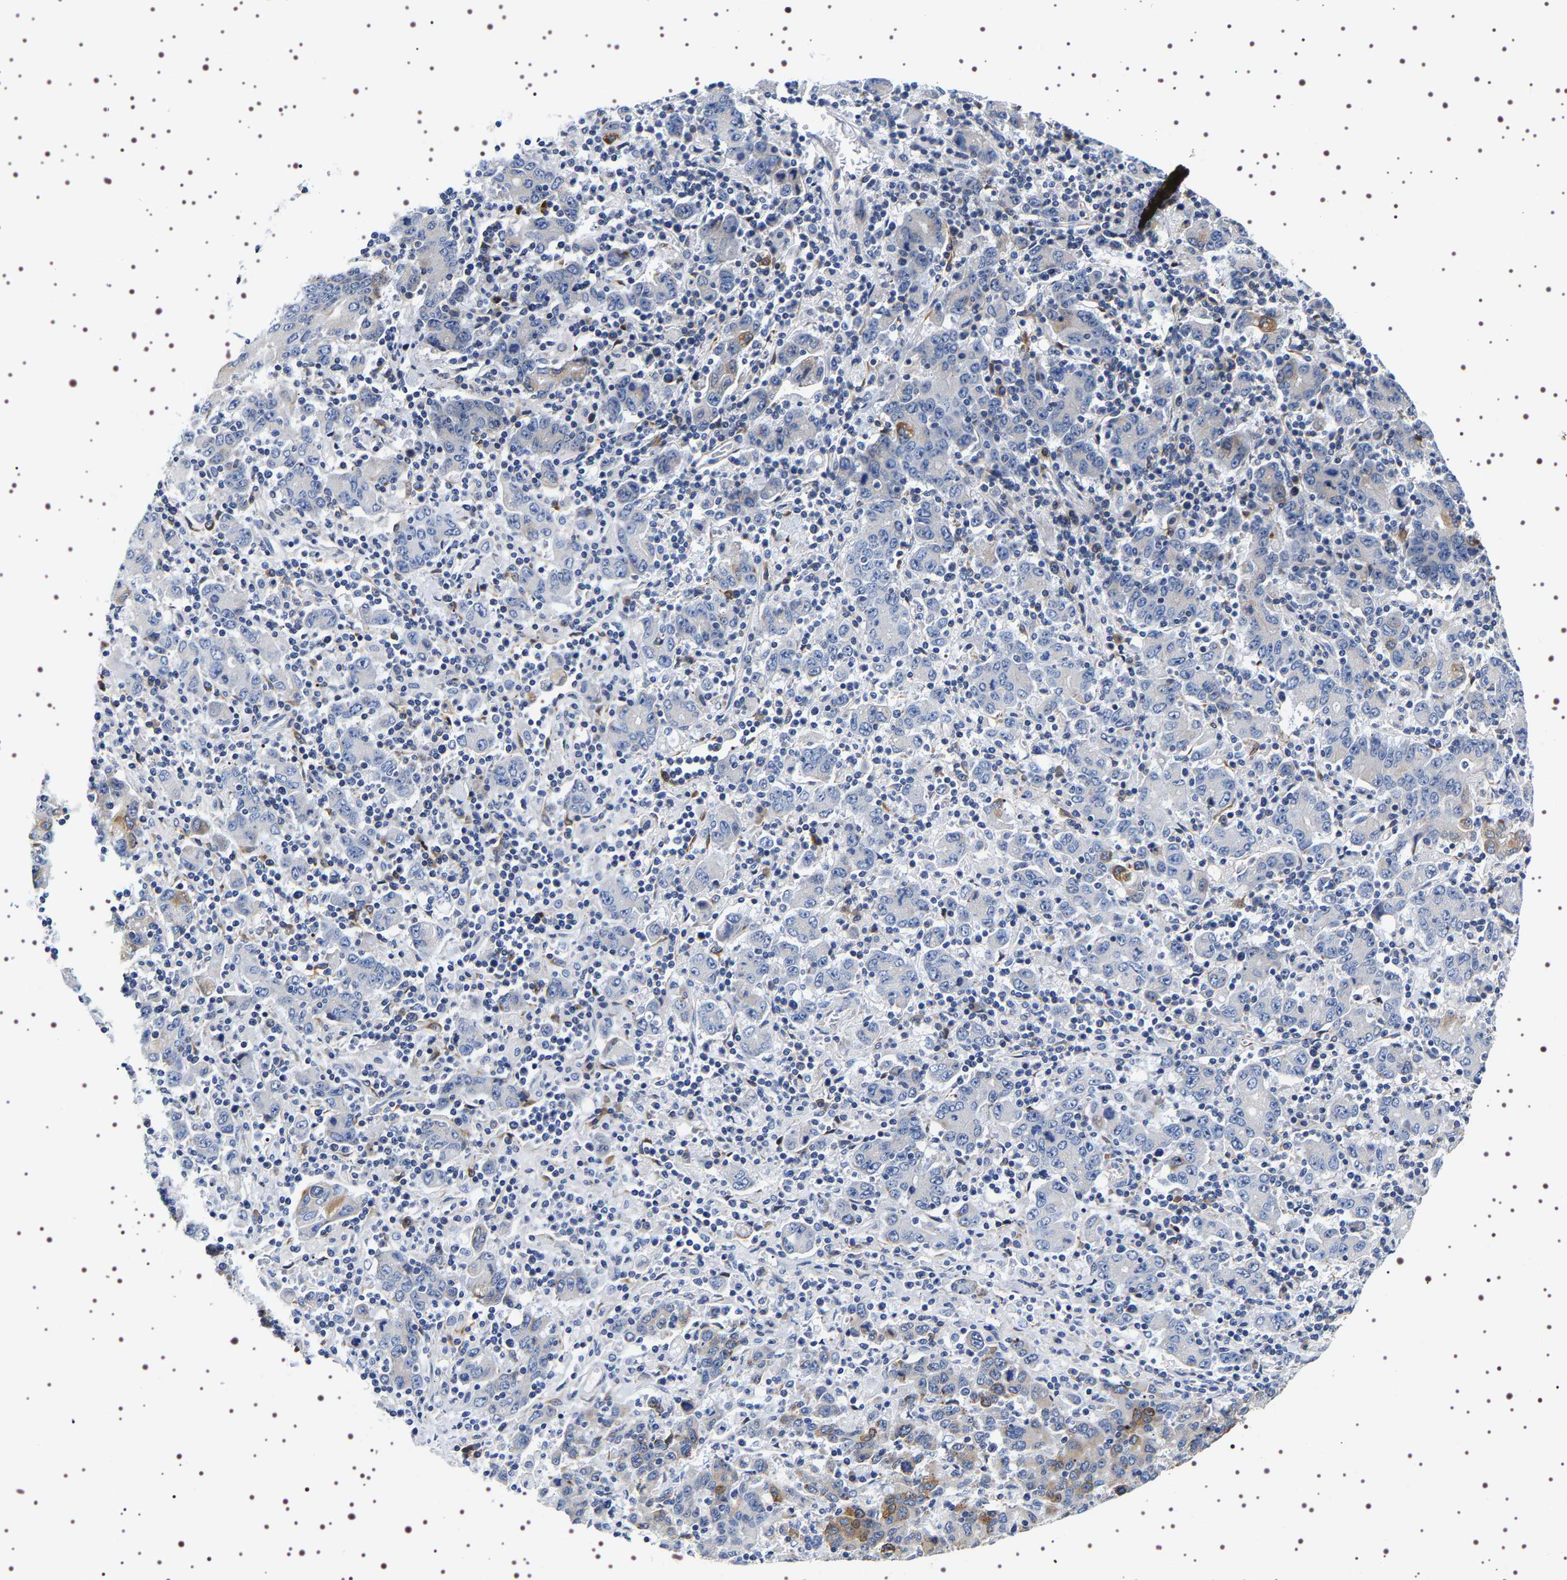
{"staining": {"intensity": "moderate", "quantity": "25%-75%", "location": "cytoplasmic/membranous"}, "tissue": "stomach cancer", "cell_type": "Tumor cells", "image_type": "cancer", "snomed": [{"axis": "morphology", "description": "Adenocarcinoma, NOS"}, {"axis": "topography", "description": "Stomach, upper"}], "caption": "Human stomach cancer stained with a brown dye demonstrates moderate cytoplasmic/membranous positive positivity in about 25%-75% of tumor cells.", "gene": "SQLE", "patient": {"sex": "male", "age": 69}}